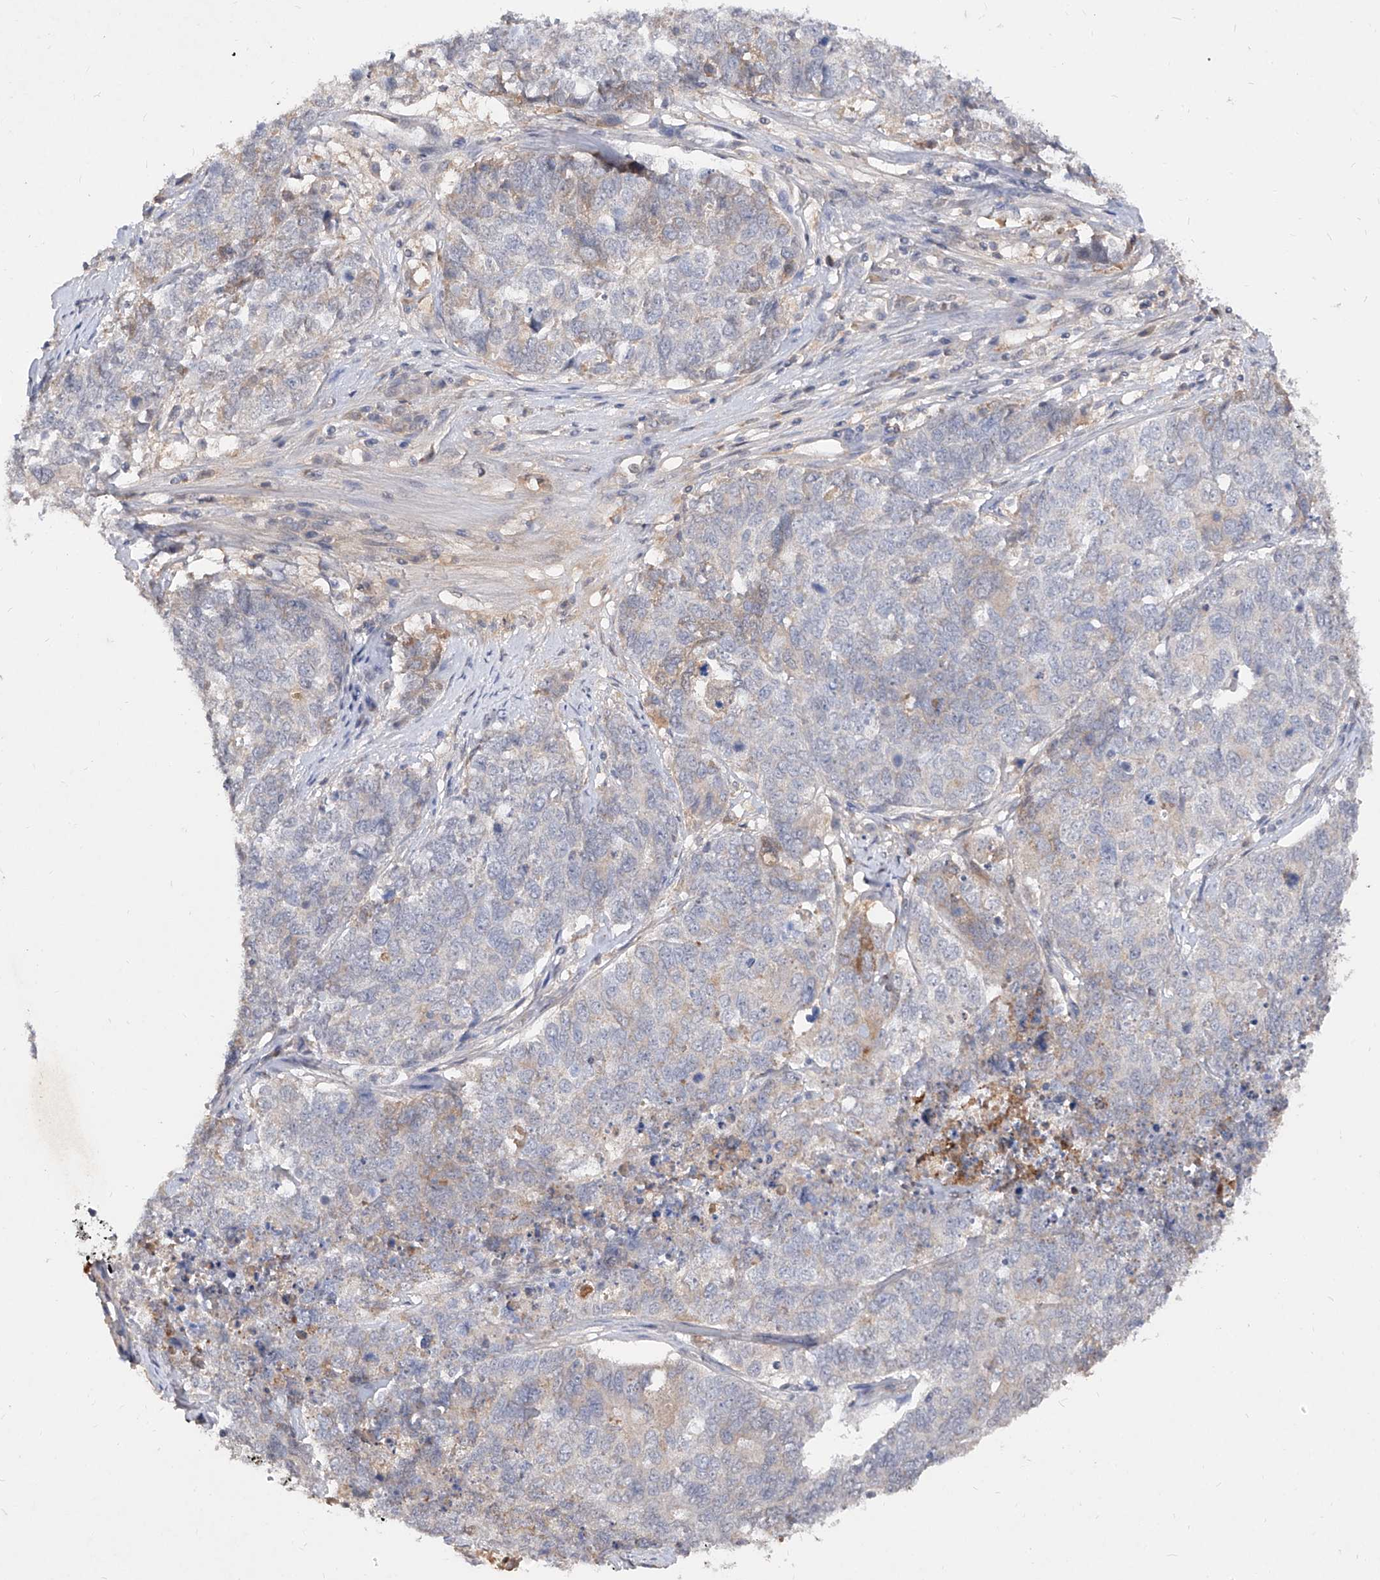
{"staining": {"intensity": "negative", "quantity": "none", "location": "none"}, "tissue": "cervical cancer", "cell_type": "Tumor cells", "image_type": "cancer", "snomed": [{"axis": "morphology", "description": "Squamous cell carcinoma, NOS"}, {"axis": "topography", "description": "Cervix"}], "caption": "DAB immunohistochemical staining of cervical cancer (squamous cell carcinoma) displays no significant staining in tumor cells.", "gene": "C4A", "patient": {"sex": "female", "age": 63}}